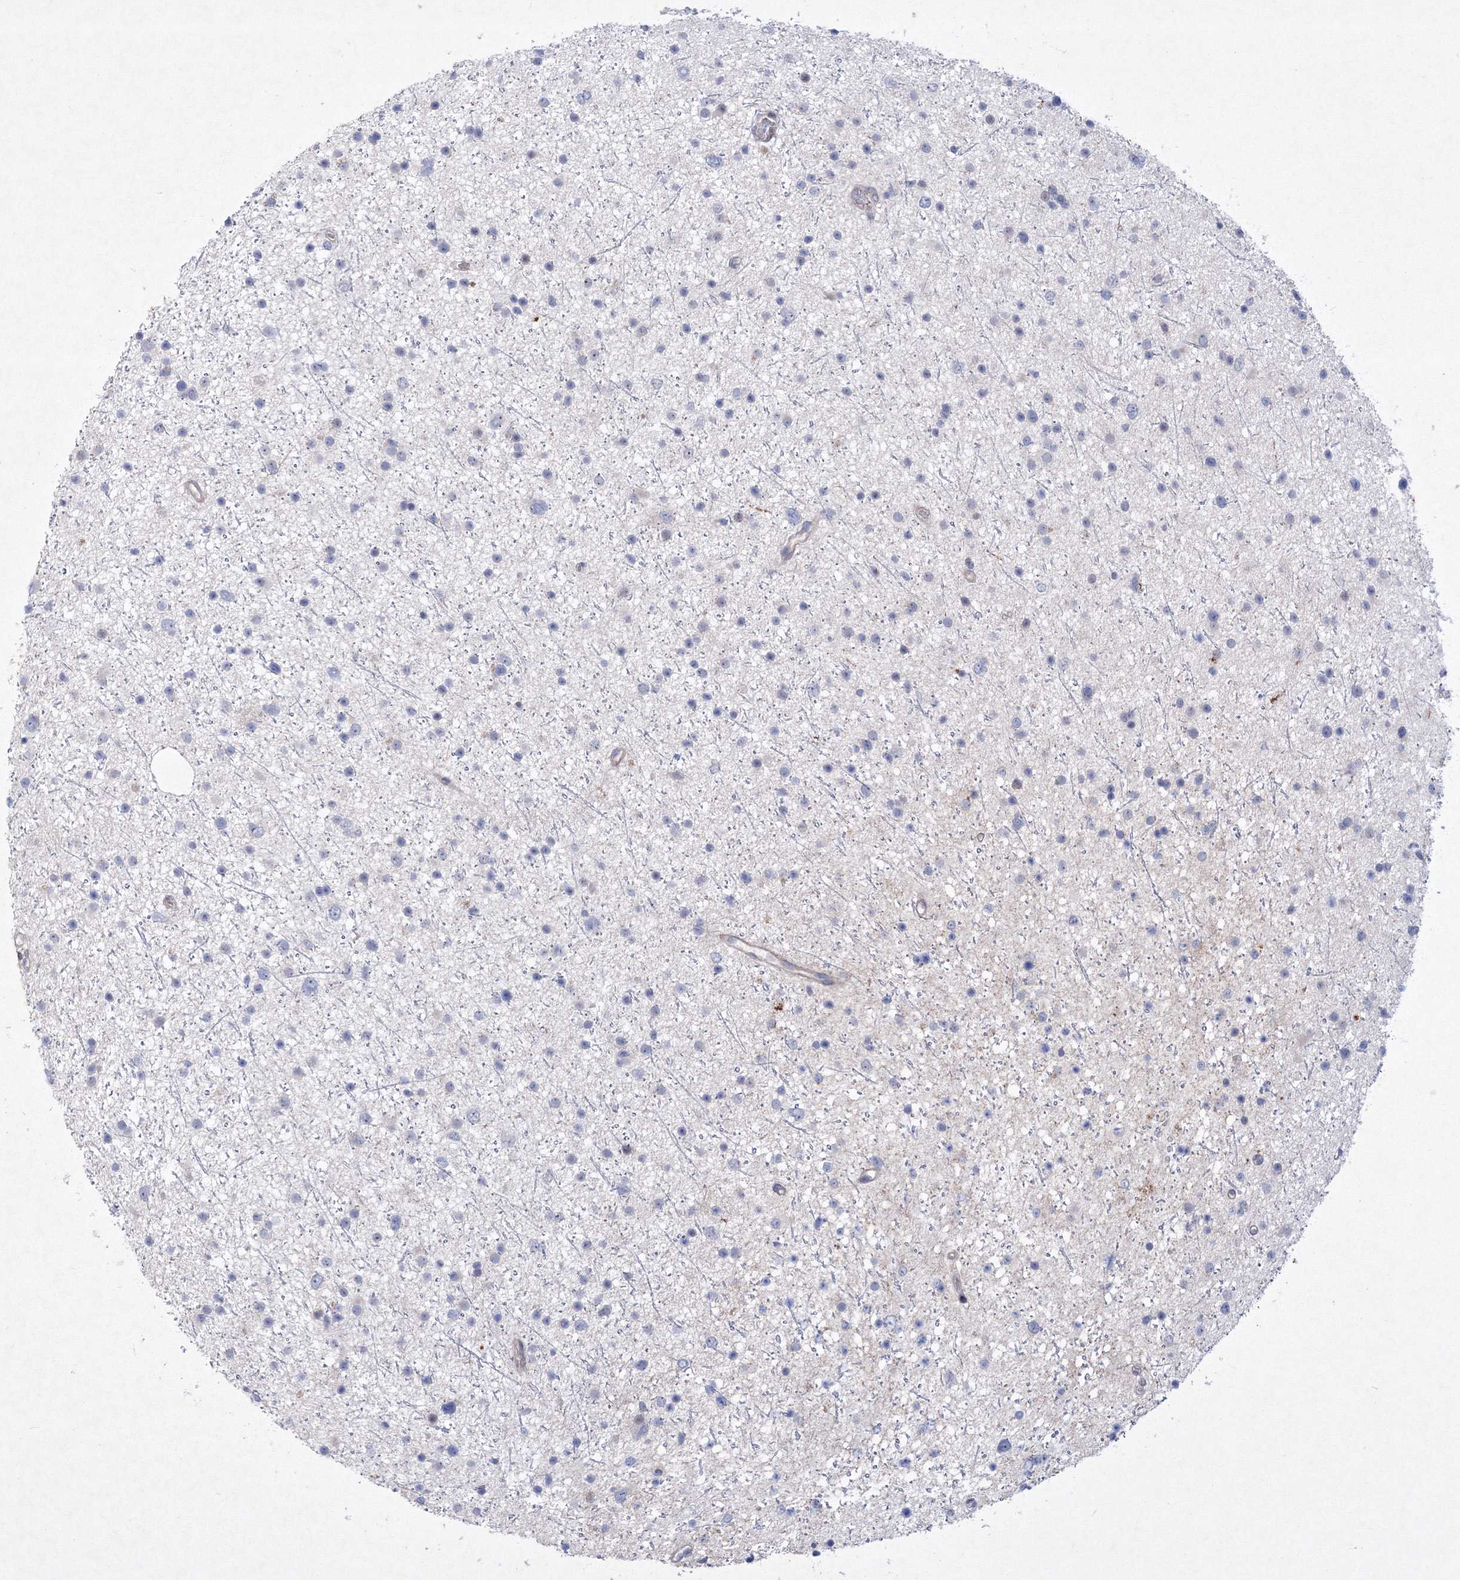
{"staining": {"intensity": "negative", "quantity": "none", "location": "none"}, "tissue": "glioma", "cell_type": "Tumor cells", "image_type": "cancer", "snomed": [{"axis": "morphology", "description": "Glioma, malignant, Low grade"}, {"axis": "topography", "description": "Cerebral cortex"}], "caption": "Tumor cells show no significant protein positivity in low-grade glioma (malignant).", "gene": "RNPEPL1", "patient": {"sex": "female", "age": 39}}